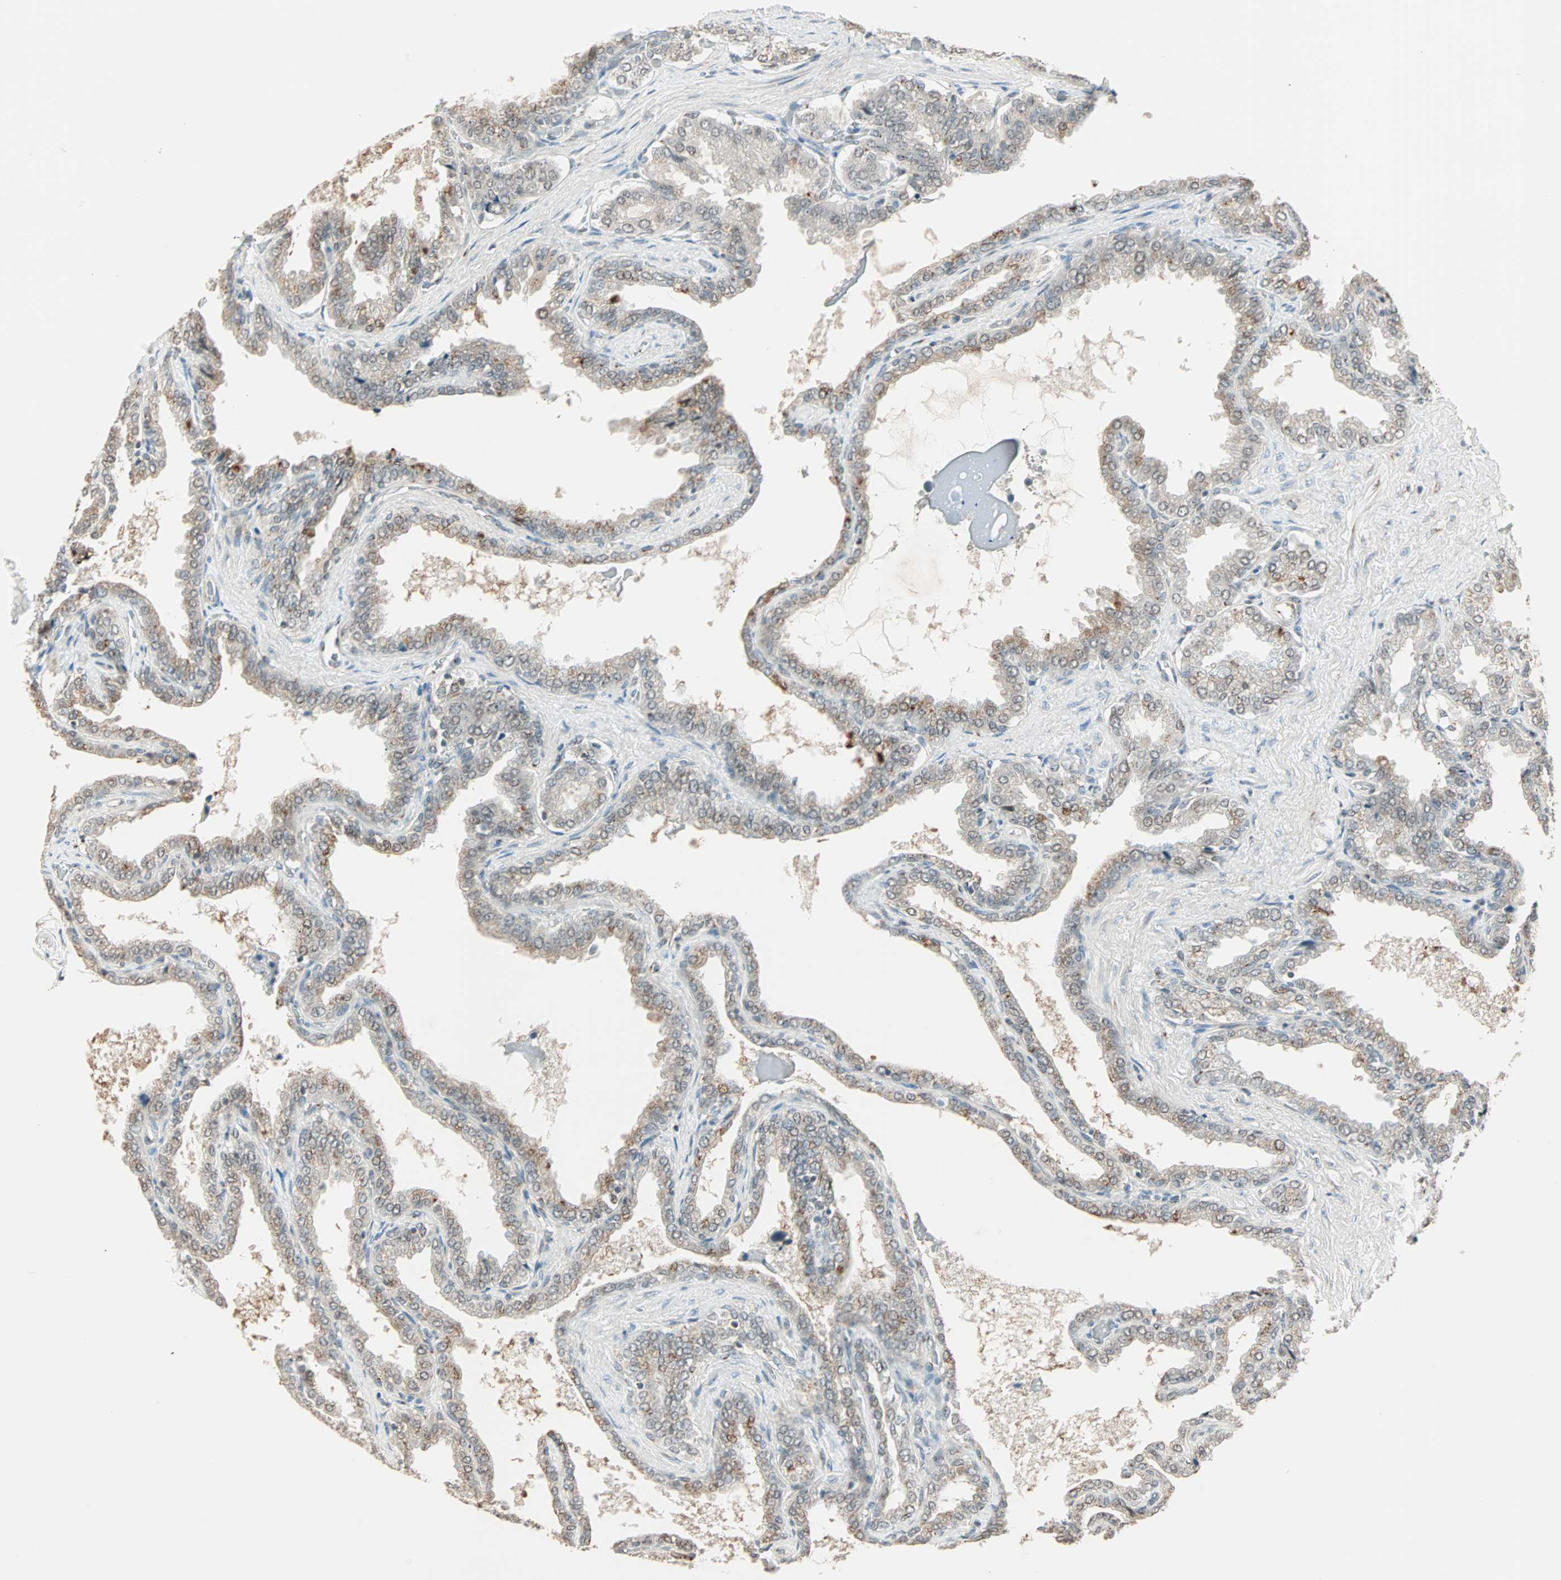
{"staining": {"intensity": "moderate", "quantity": ">75%", "location": "cytoplasmic/membranous"}, "tissue": "seminal vesicle", "cell_type": "Glandular cells", "image_type": "normal", "snomed": [{"axis": "morphology", "description": "Normal tissue, NOS"}, {"axis": "topography", "description": "Seminal veicle"}], "caption": "Seminal vesicle stained for a protein shows moderate cytoplasmic/membranous positivity in glandular cells. The protein of interest is shown in brown color, while the nuclei are stained blue.", "gene": "PRDM2", "patient": {"sex": "male", "age": 46}}